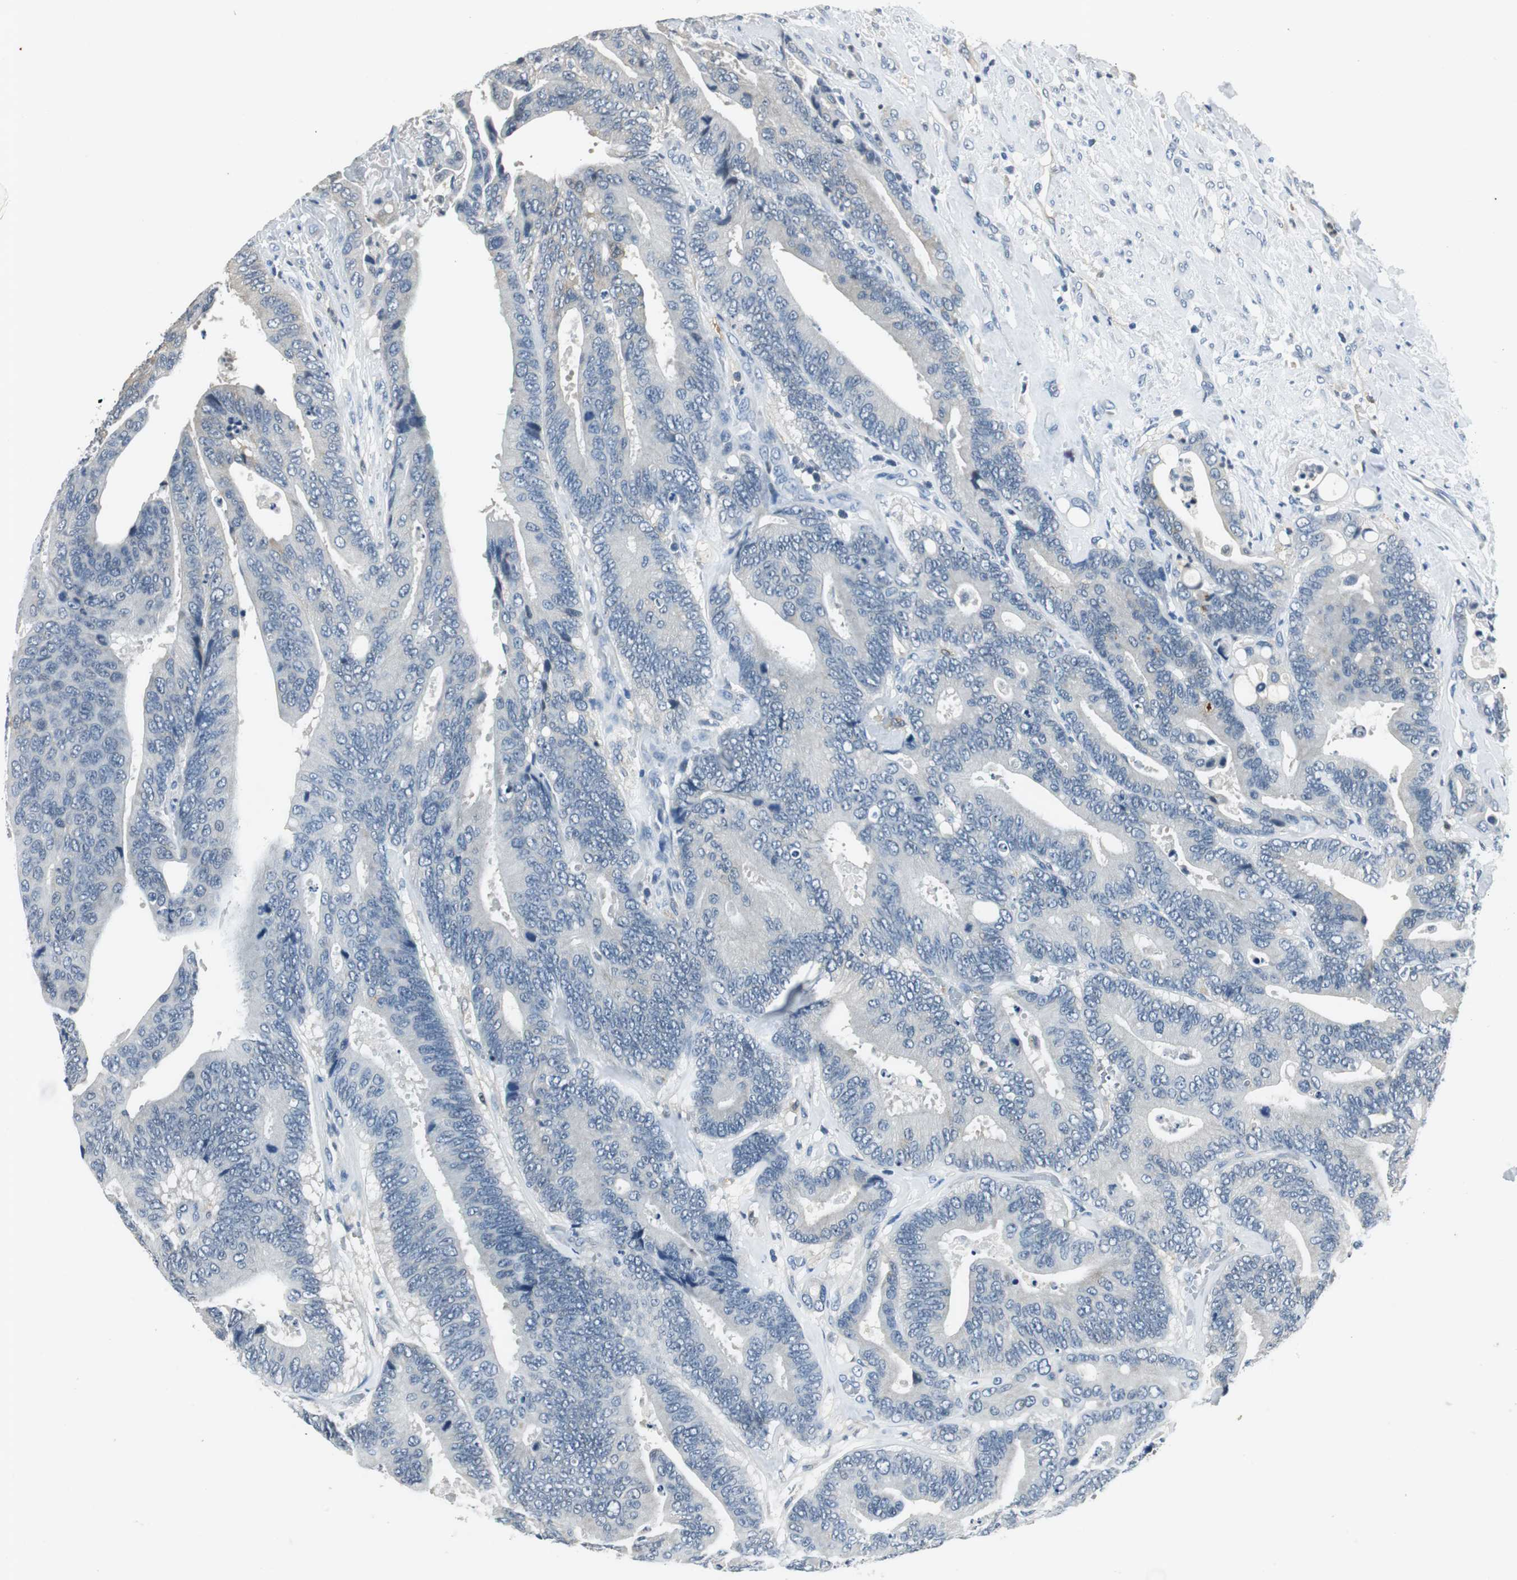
{"staining": {"intensity": "negative", "quantity": "none", "location": "none"}, "tissue": "colorectal cancer", "cell_type": "Tumor cells", "image_type": "cancer", "snomed": [{"axis": "morphology", "description": "Normal tissue, NOS"}, {"axis": "morphology", "description": "Adenocarcinoma, NOS"}, {"axis": "topography", "description": "Colon"}], "caption": "Tumor cells show no significant protein positivity in colorectal cancer (adenocarcinoma).", "gene": "ME1", "patient": {"sex": "male", "age": 82}}